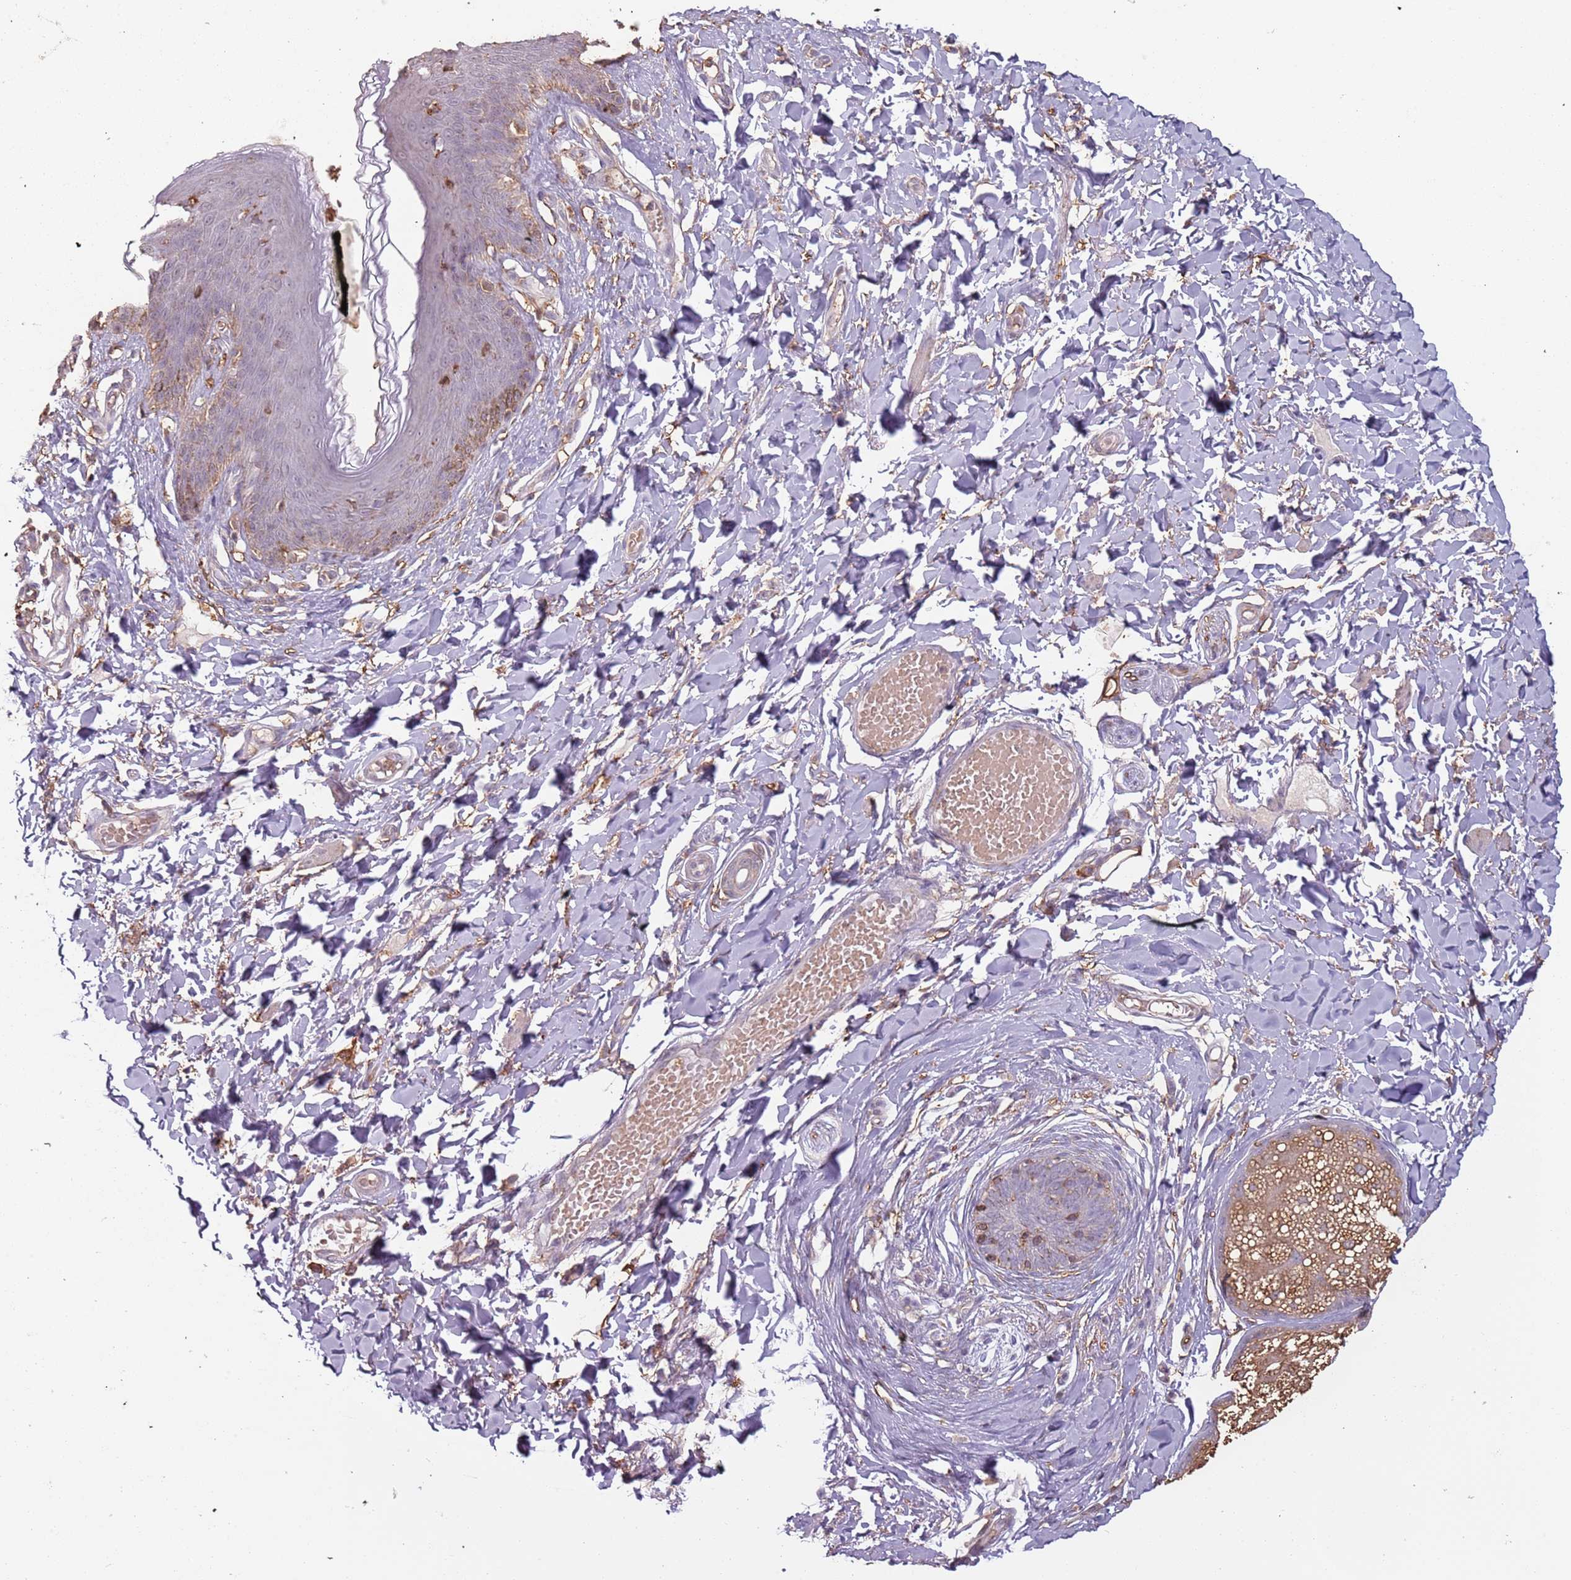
{"staining": {"intensity": "negative", "quantity": "none", "location": "none"}, "tissue": "skin", "cell_type": "Epidermal cells", "image_type": "normal", "snomed": [{"axis": "morphology", "description": "Normal tissue, NOS"}, {"axis": "topography", "description": "Vulva"}], "caption": "IHC of unremarkable skin displays no positivity in epidermal cells.", "gene": "ATOSB", "patient": {"sex": "female", "age": 66}}